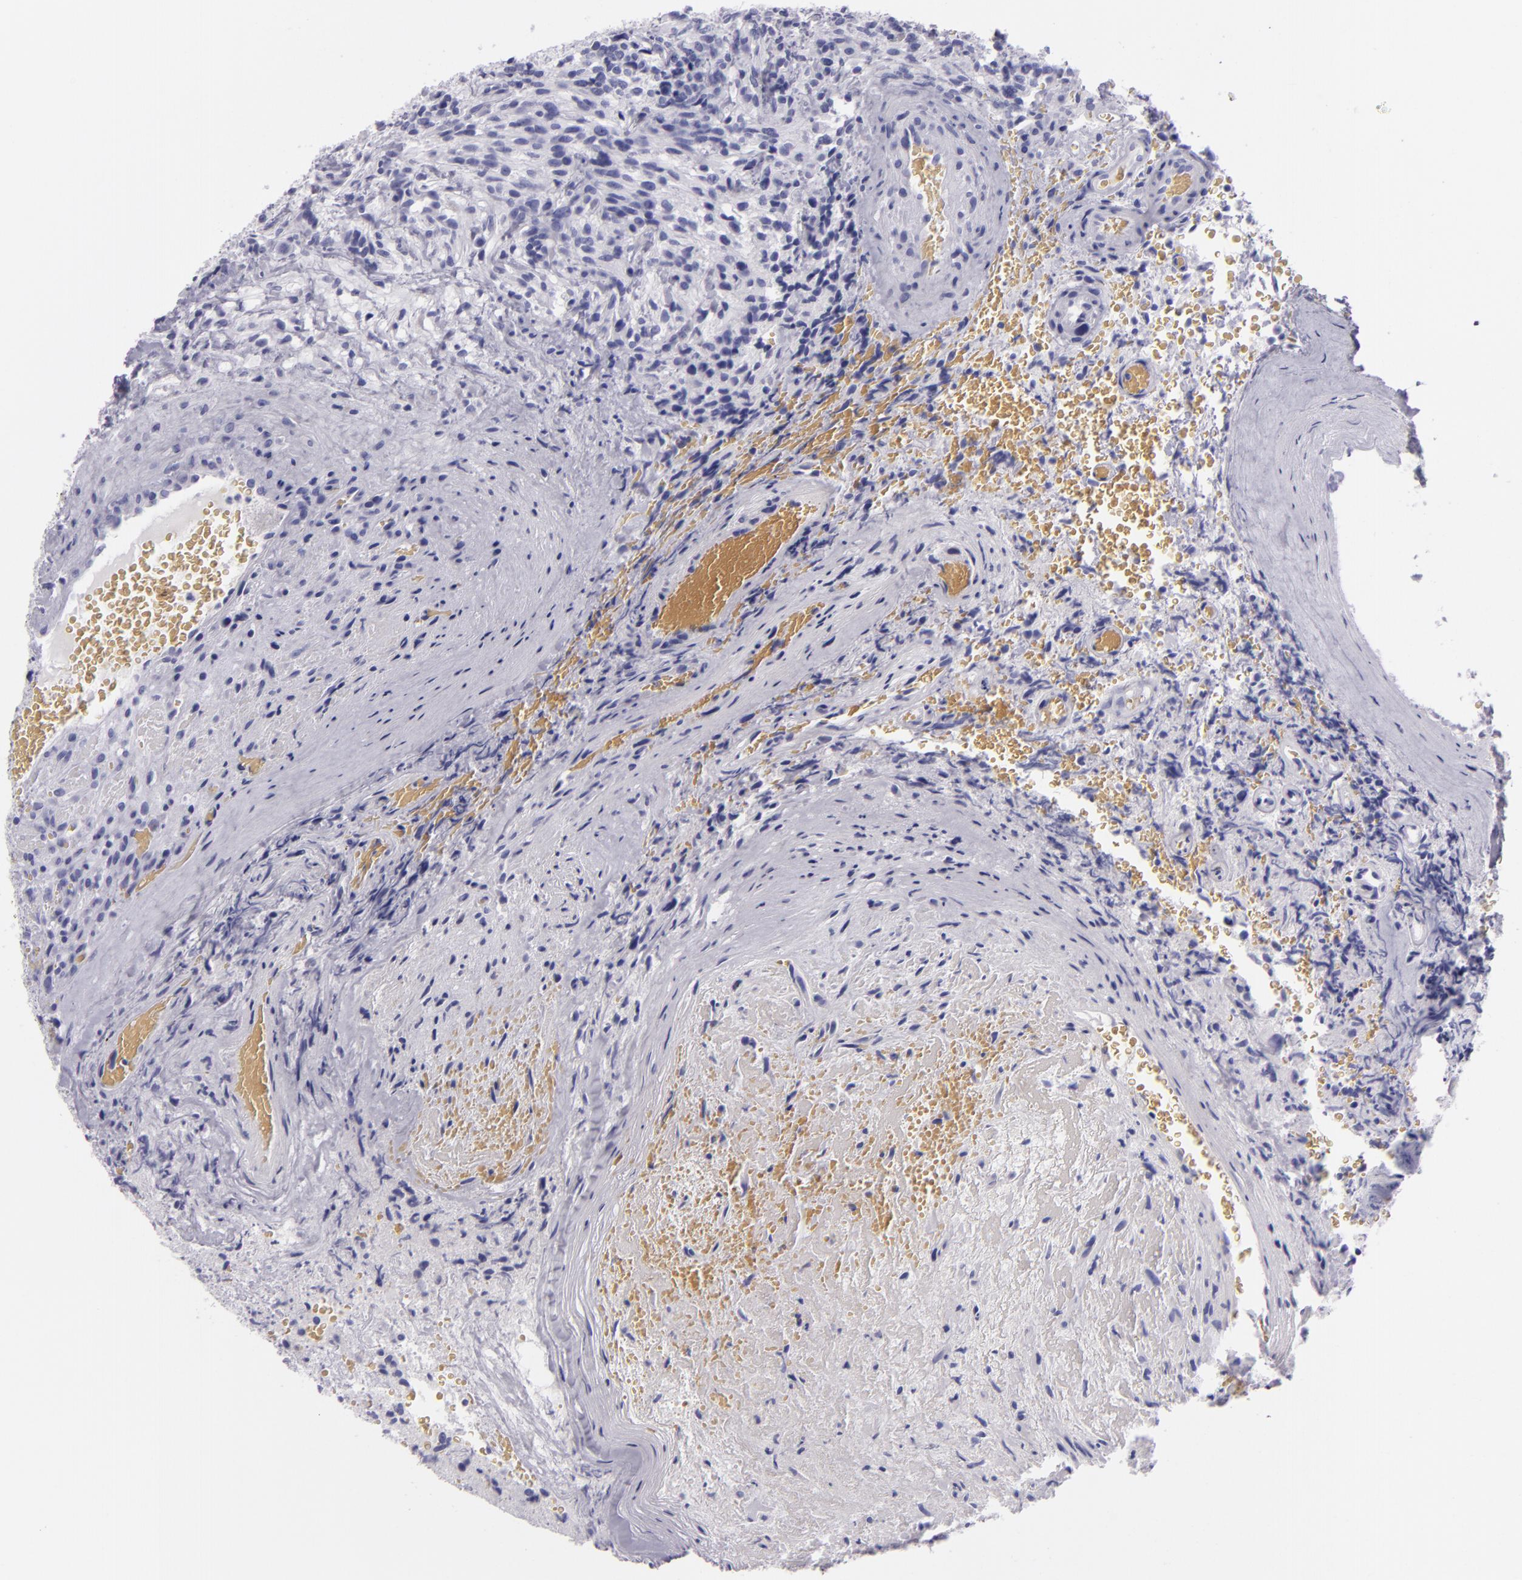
{"staining": {"intensity": "negative", "quantity": "none", "location": "none"}, "tissue": "glioma", "cell_type": "Tumor cells", "image_type": "cancer", "snomed": [{"axis": "morphology", "description": "Normal tissue, NOS"}, {"axis": "morphology", "description": "Glioma, malignant, High grade"}, {"axis": "topography", "description": "Cerebral cortex"}], "caption": "High magnification brightfield microscopy of malignant glioma (high-grade) stained with DAB (3,3'-diaminobenzidine) (brown) and counterstained with hematoxylin (blue): tumor cells show no significant expression.", "gene": "MUC5AC", "patient": {"sex": "male", "age": 75}}